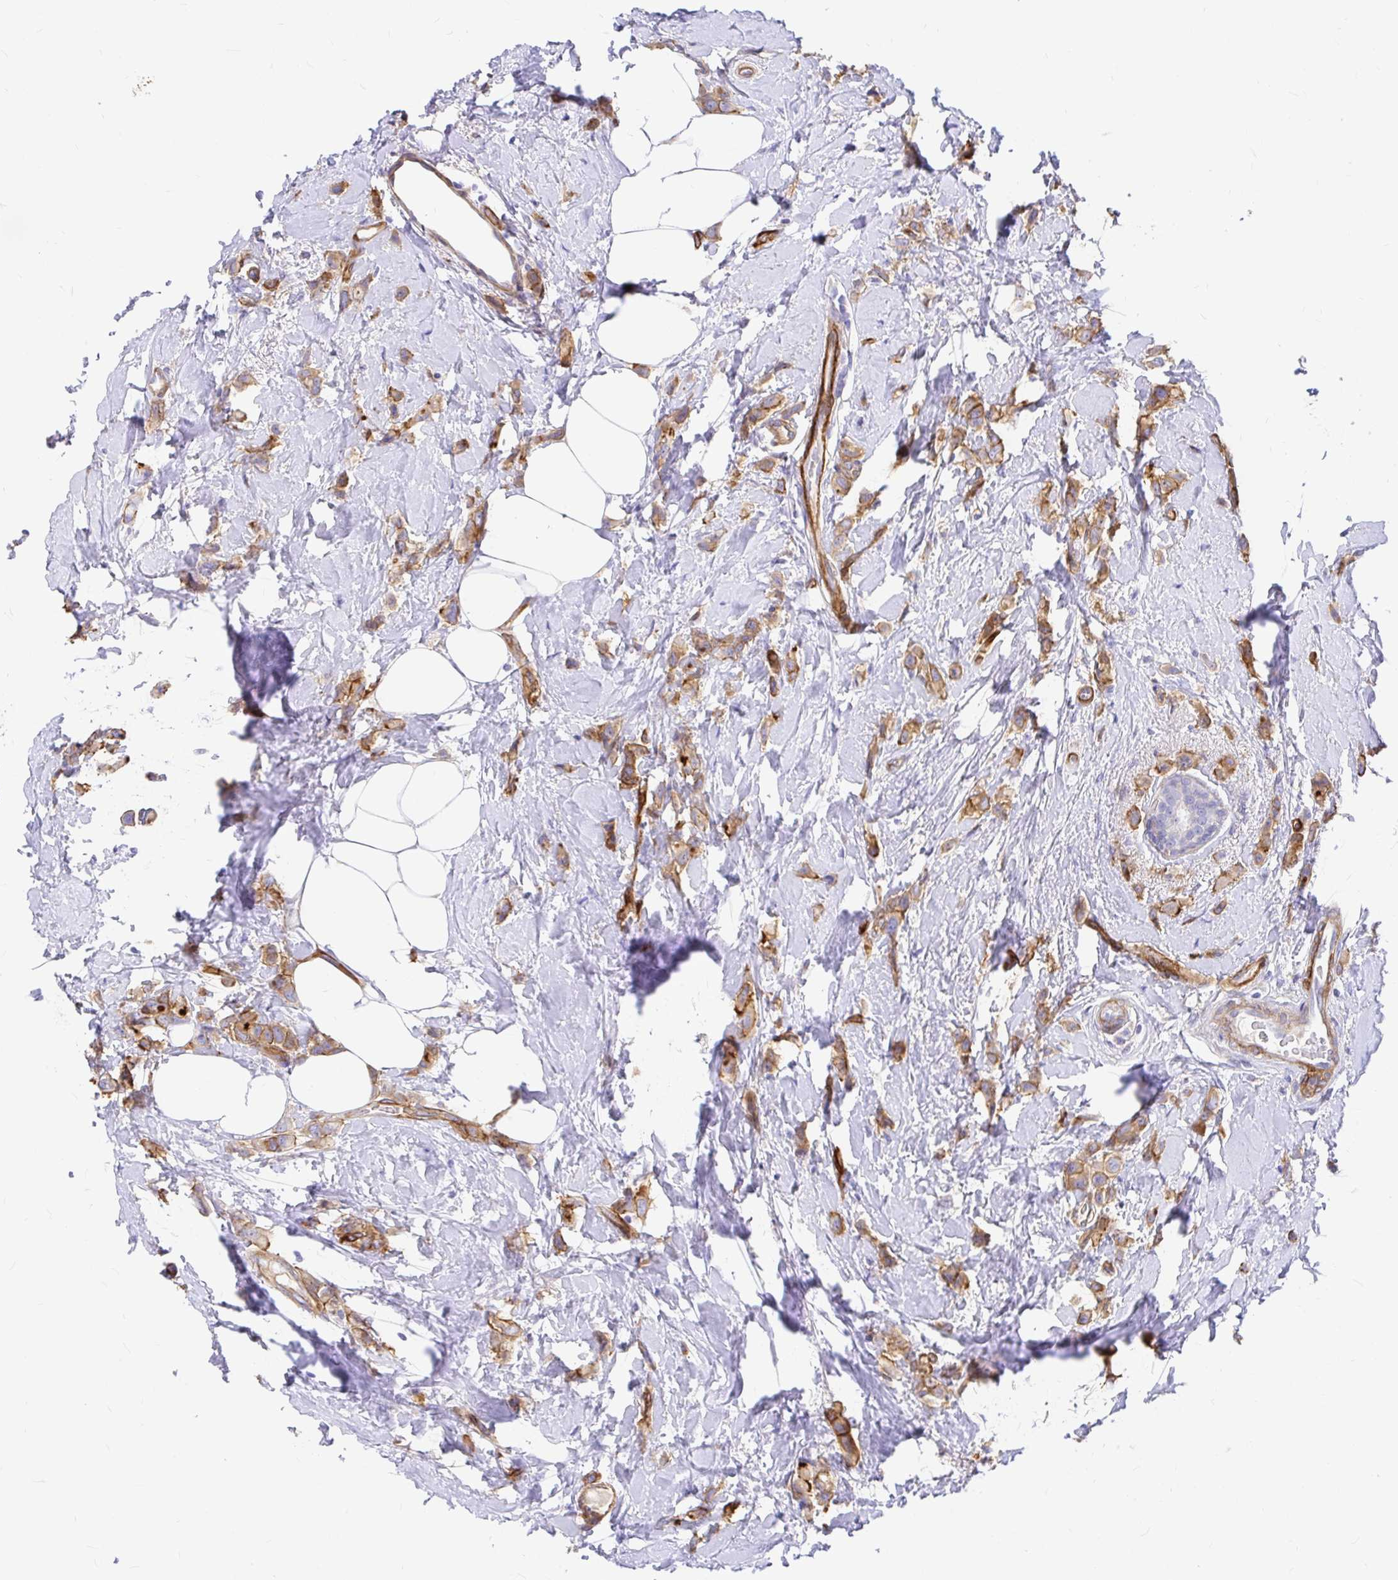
{"staining": {"intensity": "moderate", "quantity": ">75%", "location": "cytoplasmic/membranous"}, "tissue": "breast cancer", "cell_type": "Tumor cells", "image_type": "cancer", "snomed": [{"axis": "morphology", "description": "Lobular carcinoma"}, {"axis": "topography", "description": "Breast"}], "caption": "Immunohistochemical staining of human breast cancer demonstrates medium levels of moderate cytoplasmic/membranous protein expression in approximately >75% of tumor cells. The staining was performed using DAB, with brown indicating positive protein expression. Nuclei are stained blue with hematoxylin.", "gene": "MYO1B", "patient": {"sex": "female", "age": 66}}